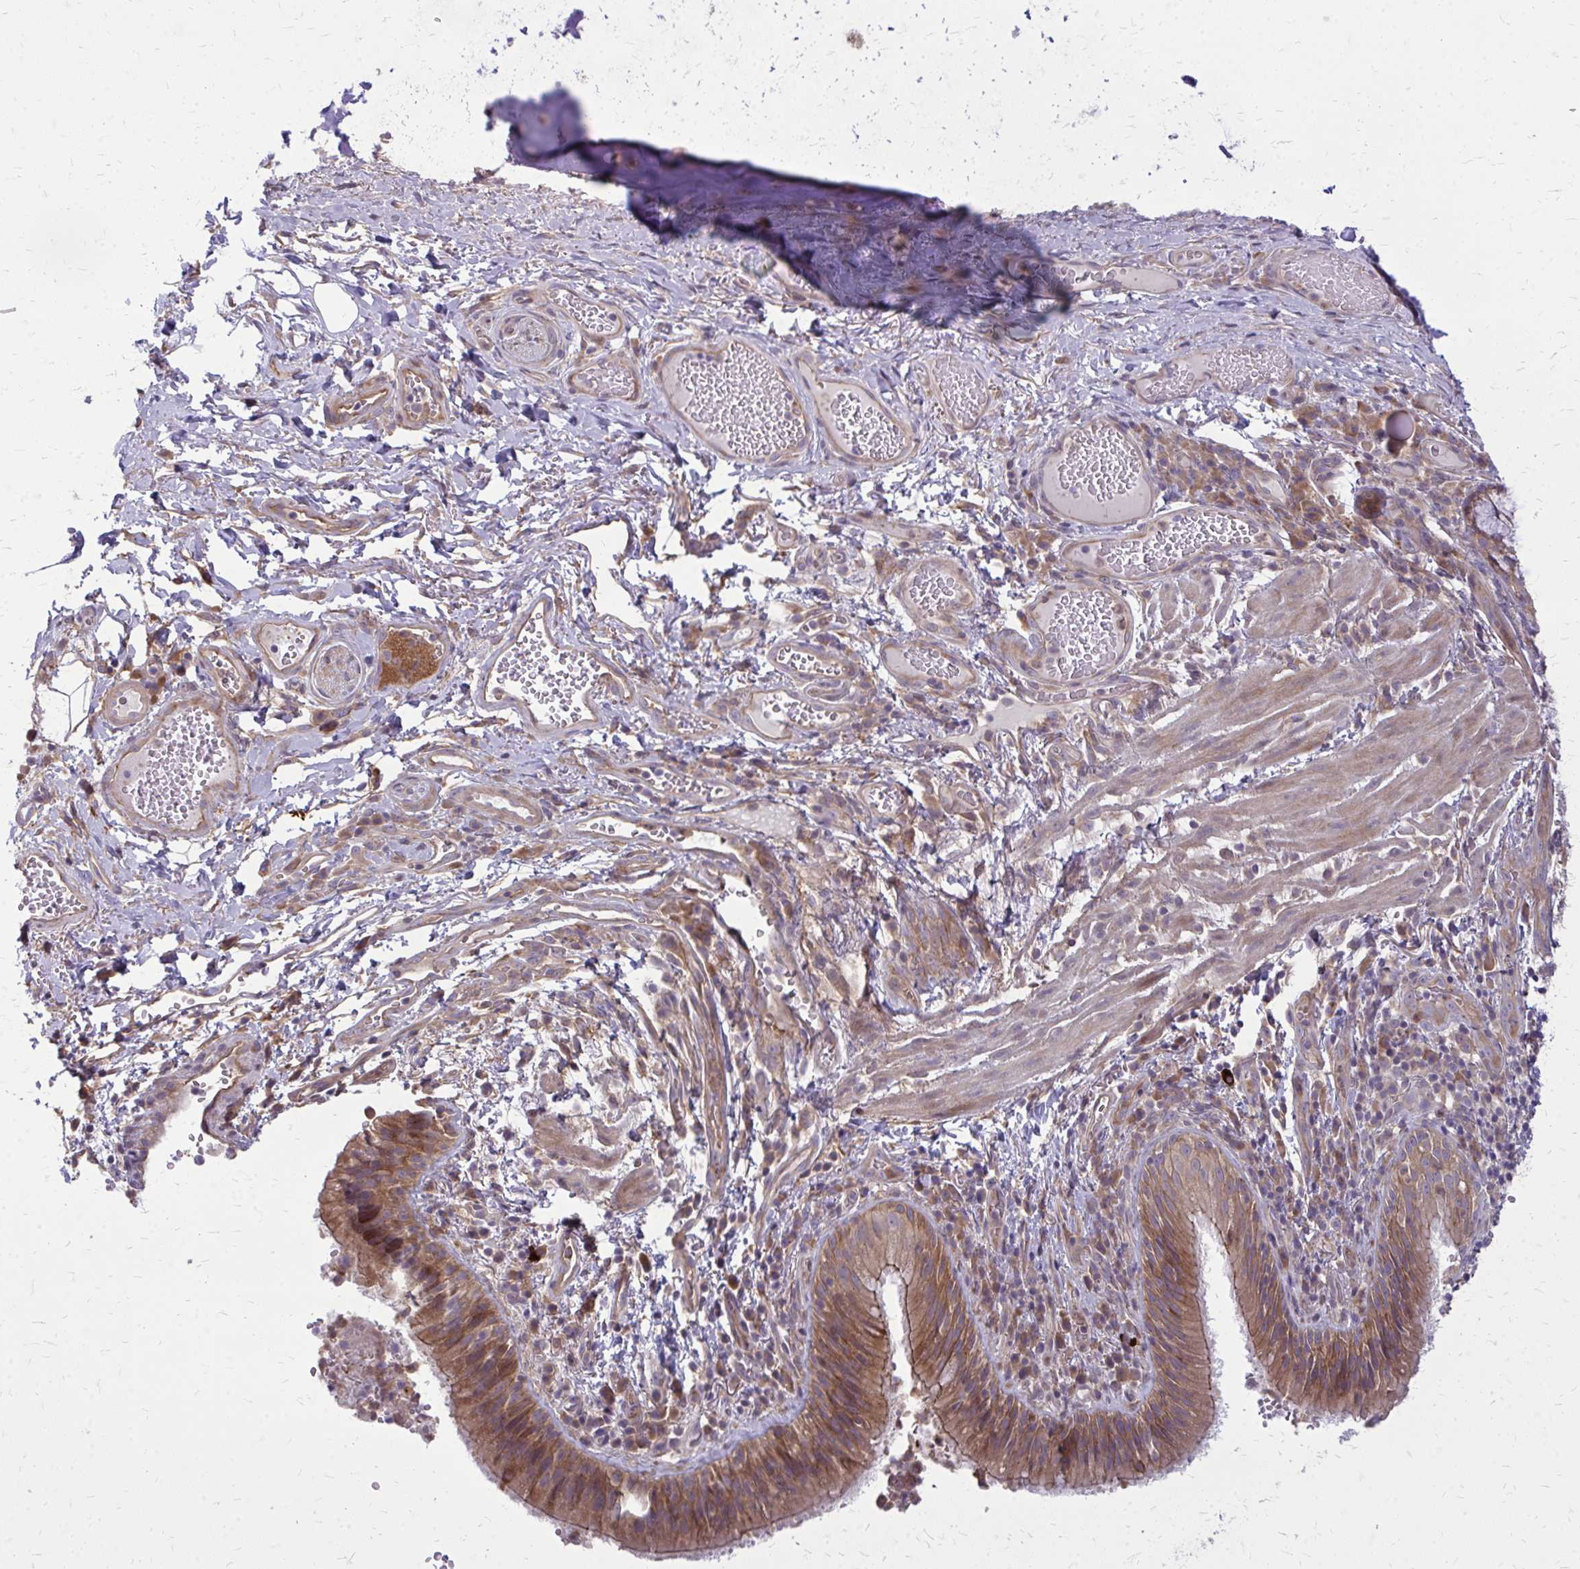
{"staining": {"intensity": "moderate", "quantity": ">75%", "location": "cytoplasmic/membranous"}, "tissue": "bronchus", "cell_type": "Respiratory epithelial cells", "image_type": "normal", "snomed": [{"axis": "morphology", "description": "Normal tissue, NOS"}, {"axis": "topography", "description": "Lymph node"}, {"axis": "topography", "description": "Bronchus"}], "caption": "Protein expression analysis of unremarkable bronchus exhibits moderate cytoplasmic/membranous staining in about >75% of respiratory epithelial cells. (Stains: DAB (3,3'-diaminobenzidine) in brown, nuclei in blue, Microscopy: brightfield microscopy at high magnification).", "gene": "OXNAD1", "patient": {"sex": "male", "age": 56}}